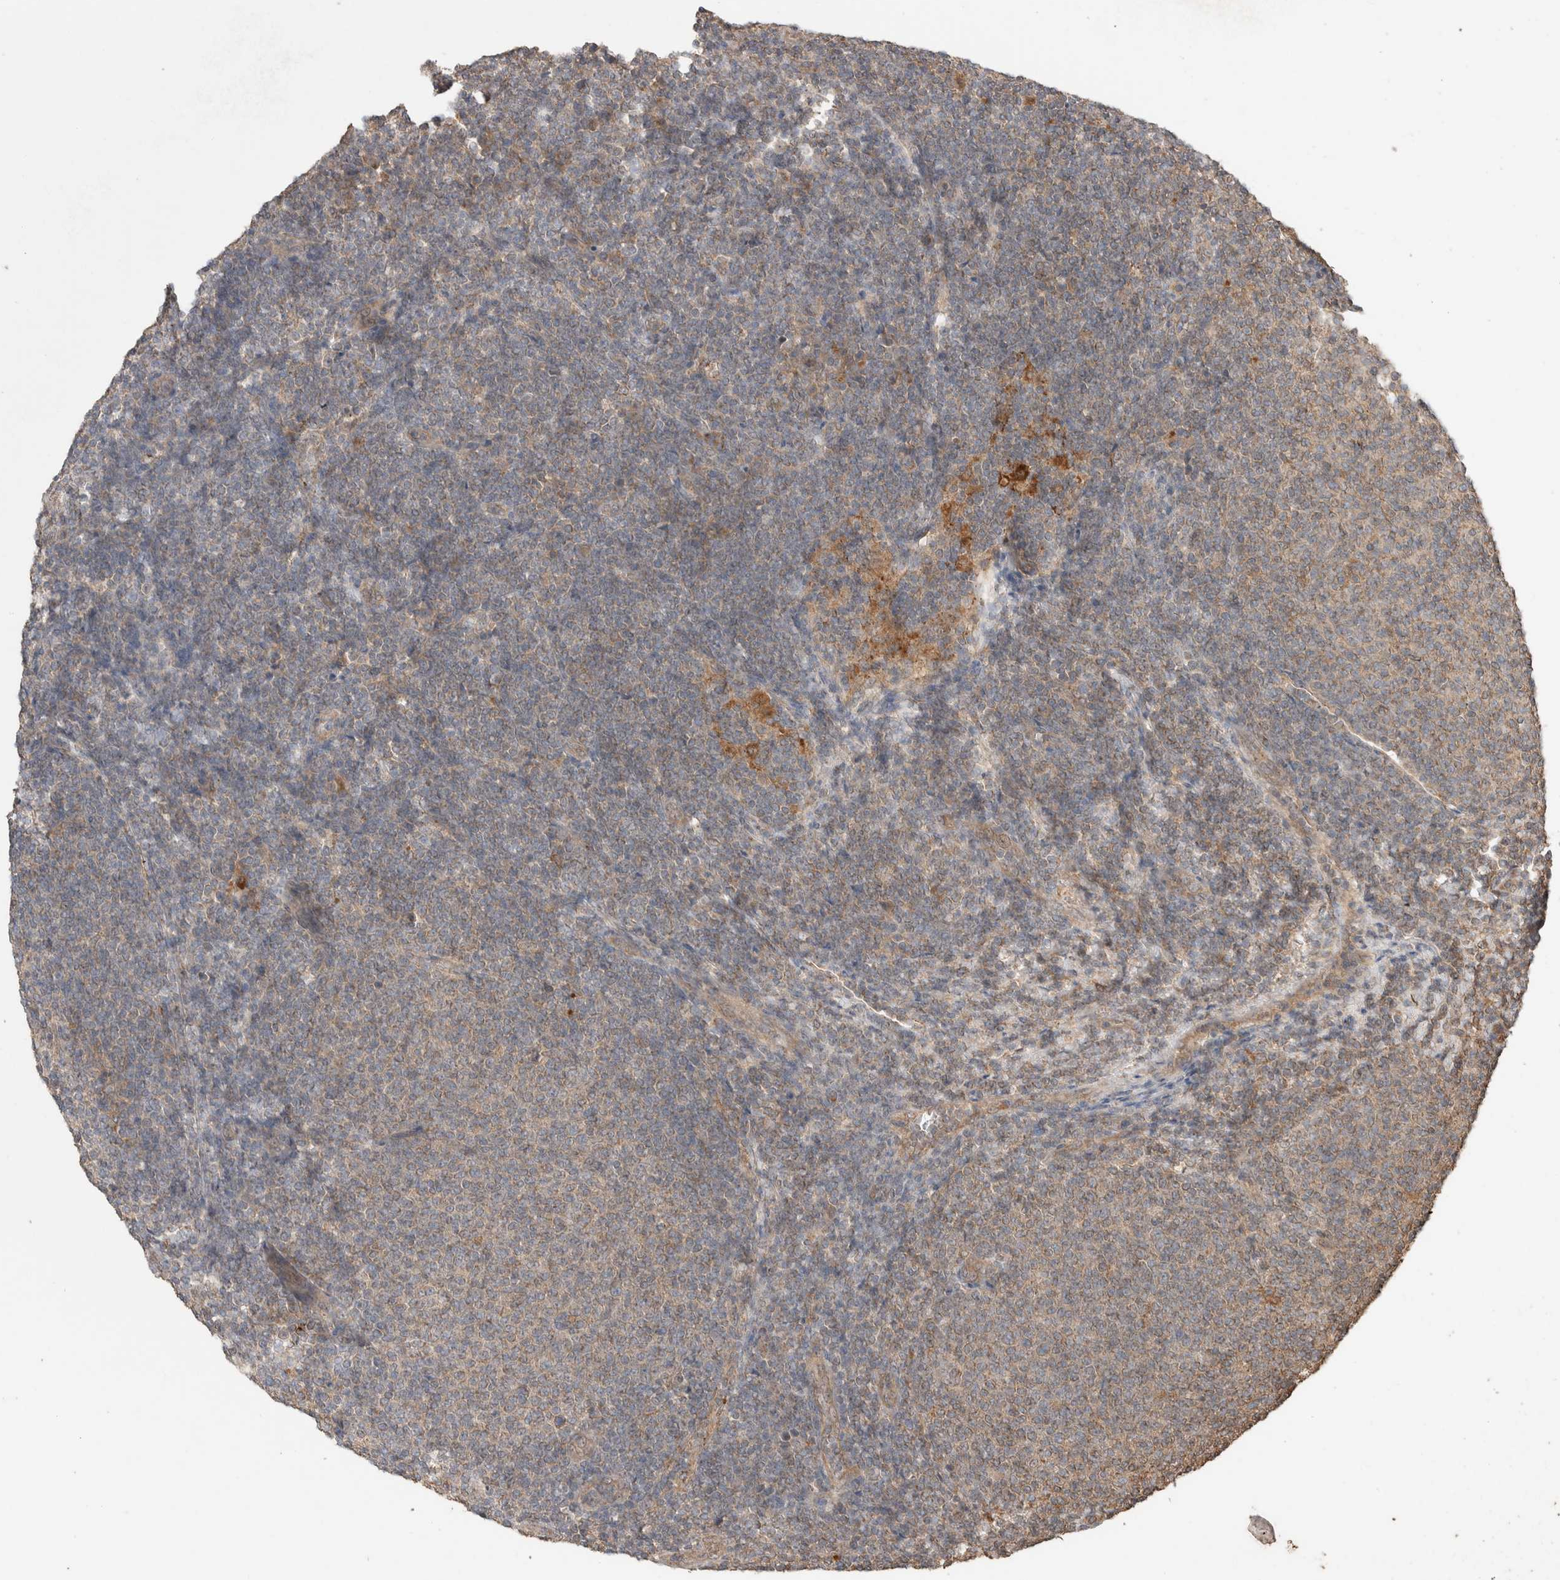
{"staining": {"intensity": "weak", "quantity": "25%-75%", "location": "cytoplasmic/membranous"}, "tissue": "lymphoma", "cell_type": "Tumor cells", "image_type": "cancer", "snomed": [{"axis": "morphology", "description": "Malignant lymphoma, non-Hodgkin's type, Low grade"}, {"axis": "topography", "description": "Lymph node"}], "caption": "Human low-grade malignant lymphoma, non-Hodgkin's type stained for a protein (brown) demonstrates weak cytoplasmic/membranous positive expression in approximately 25%-75% of tumor cells.", "gene": "KCNJ5", "patient": {"sex": "male", "age": 66}}